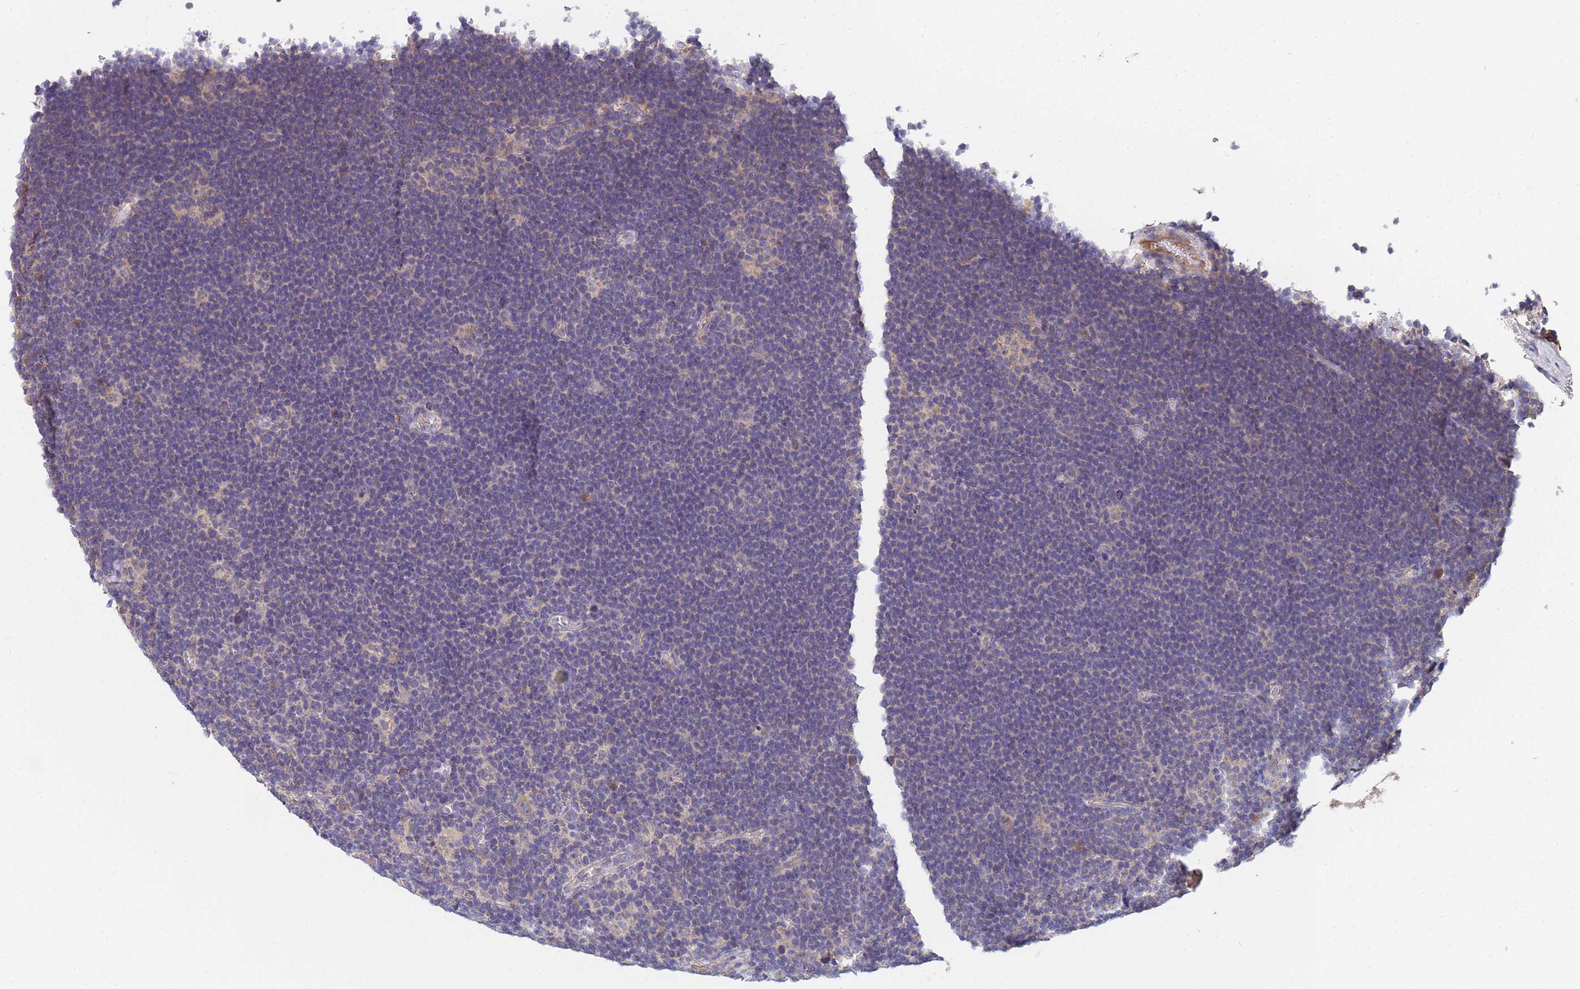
{"staining": {"intensity": "negative", "quantity": "none", "location": "none"}, "tissue": "lymphoma", "cell_type": "Tumor cells", "image_type": "cancer", "snomed": [{"axis": "morphology", "description": "Hodgkin's disease, NOS"}, {"axis": "topography", "description": "Lymph node"}], "caption": "Immunohistochemistry micrograph of lymphoma stained for a protein (brown), which shows no expression in tumor cells.", "gene": "C5orf34", "patient": {"sex": "female", "age": 57}}